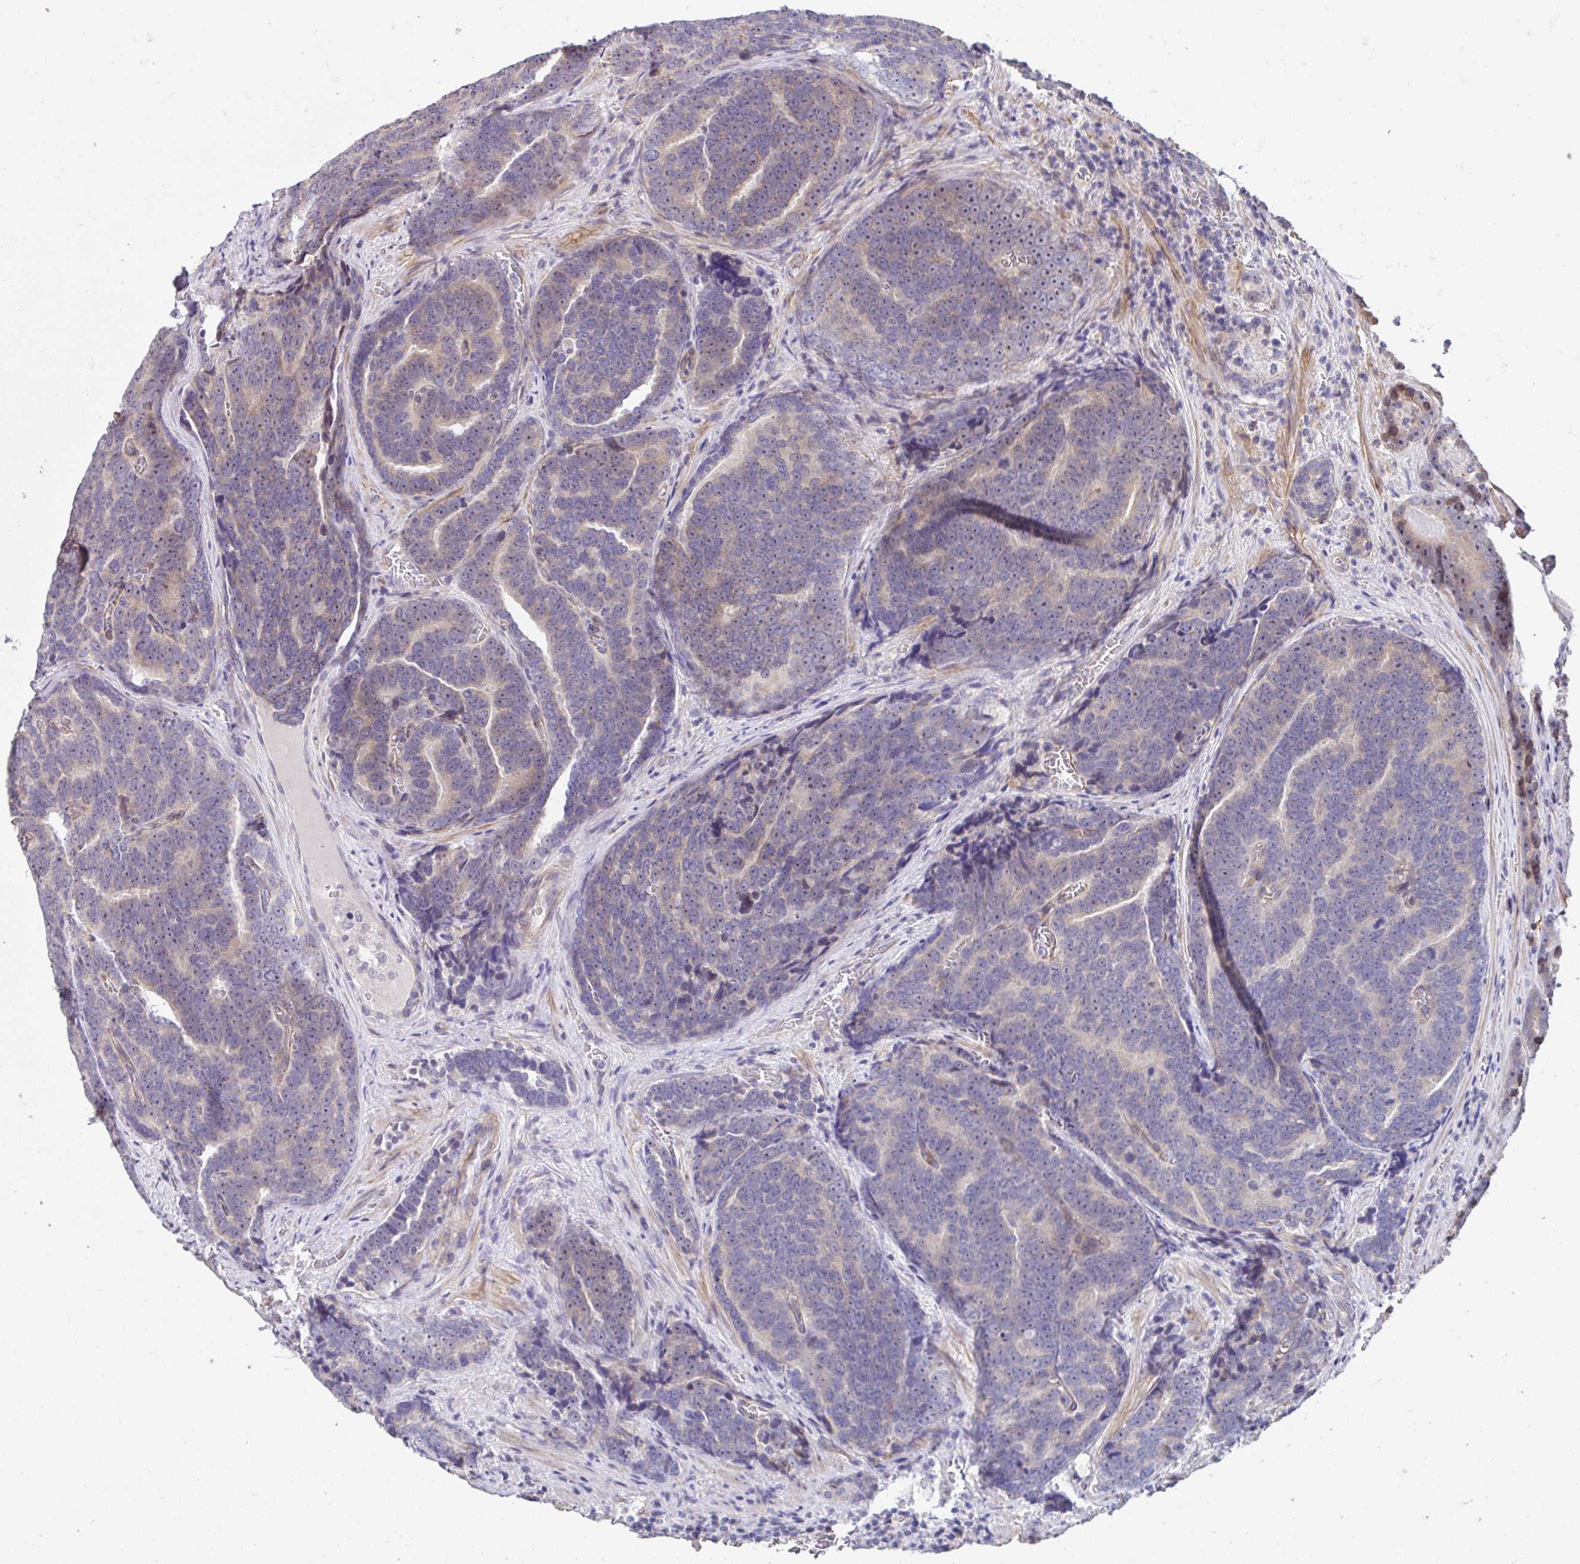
{"staining": {"intensity": "weak", "quantity": "25%-75%", "location": "cytoplasmic/membranous"}, "tissue": "prostate cancer", "cell_type": "Tumor cells", "image_type": "cancer", "snomed": [{"axis": "morphology", "description": "Adenocarcinoma, Low grade"}, {"axis": "topography", "description": "Prostate"}], "caption": "An IHC image of neoplastic tissue is shown. Protein staining in brown labels weak cytoplasmic/membranous positivity in low-grade adenocarcinoma (prostate) within tumor cells.", "gene": "NT5C1B", "patient": {"sex": "male", "age": 62}}